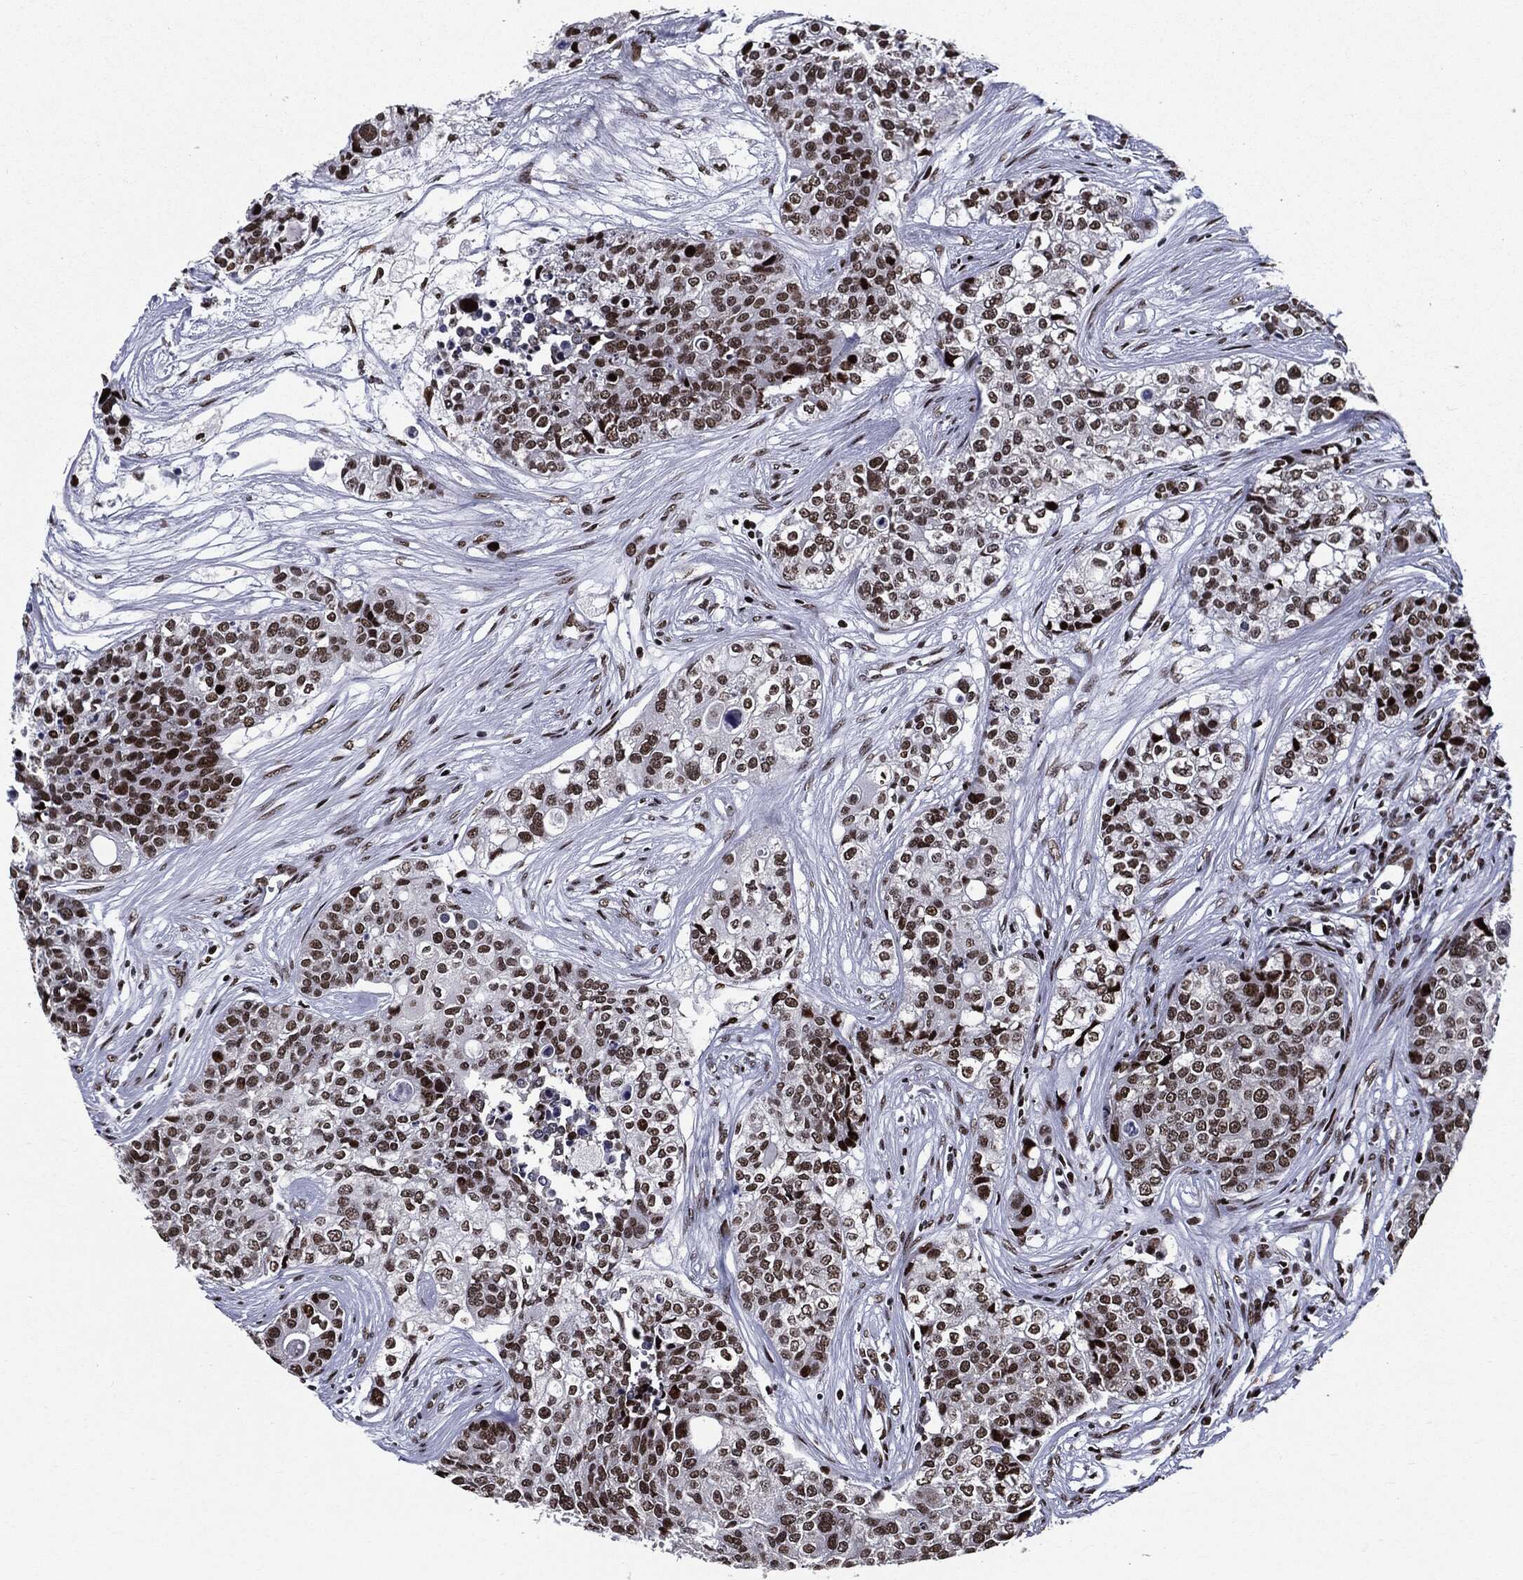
{"staining": {"intensity": "strong", "quantity": ">75%", "location": "nuclear"}, "tissue": "carcinoid", "cell_type": "Tumor cells", "image_type": "cancer", "snomed": [{"axis": "morphology", "description": "Carcinoid, malignant, NOS"}, {"axis": "topography", "description": "Colon"}], "caption": "This image exhibits immunohistochemistry staining of human carcinoid (malignant), with high strong nuclear positivity in about >75% of tumor cells.", "gene": "ZFP91", "patient": {"sex": "male", "age": 81}}